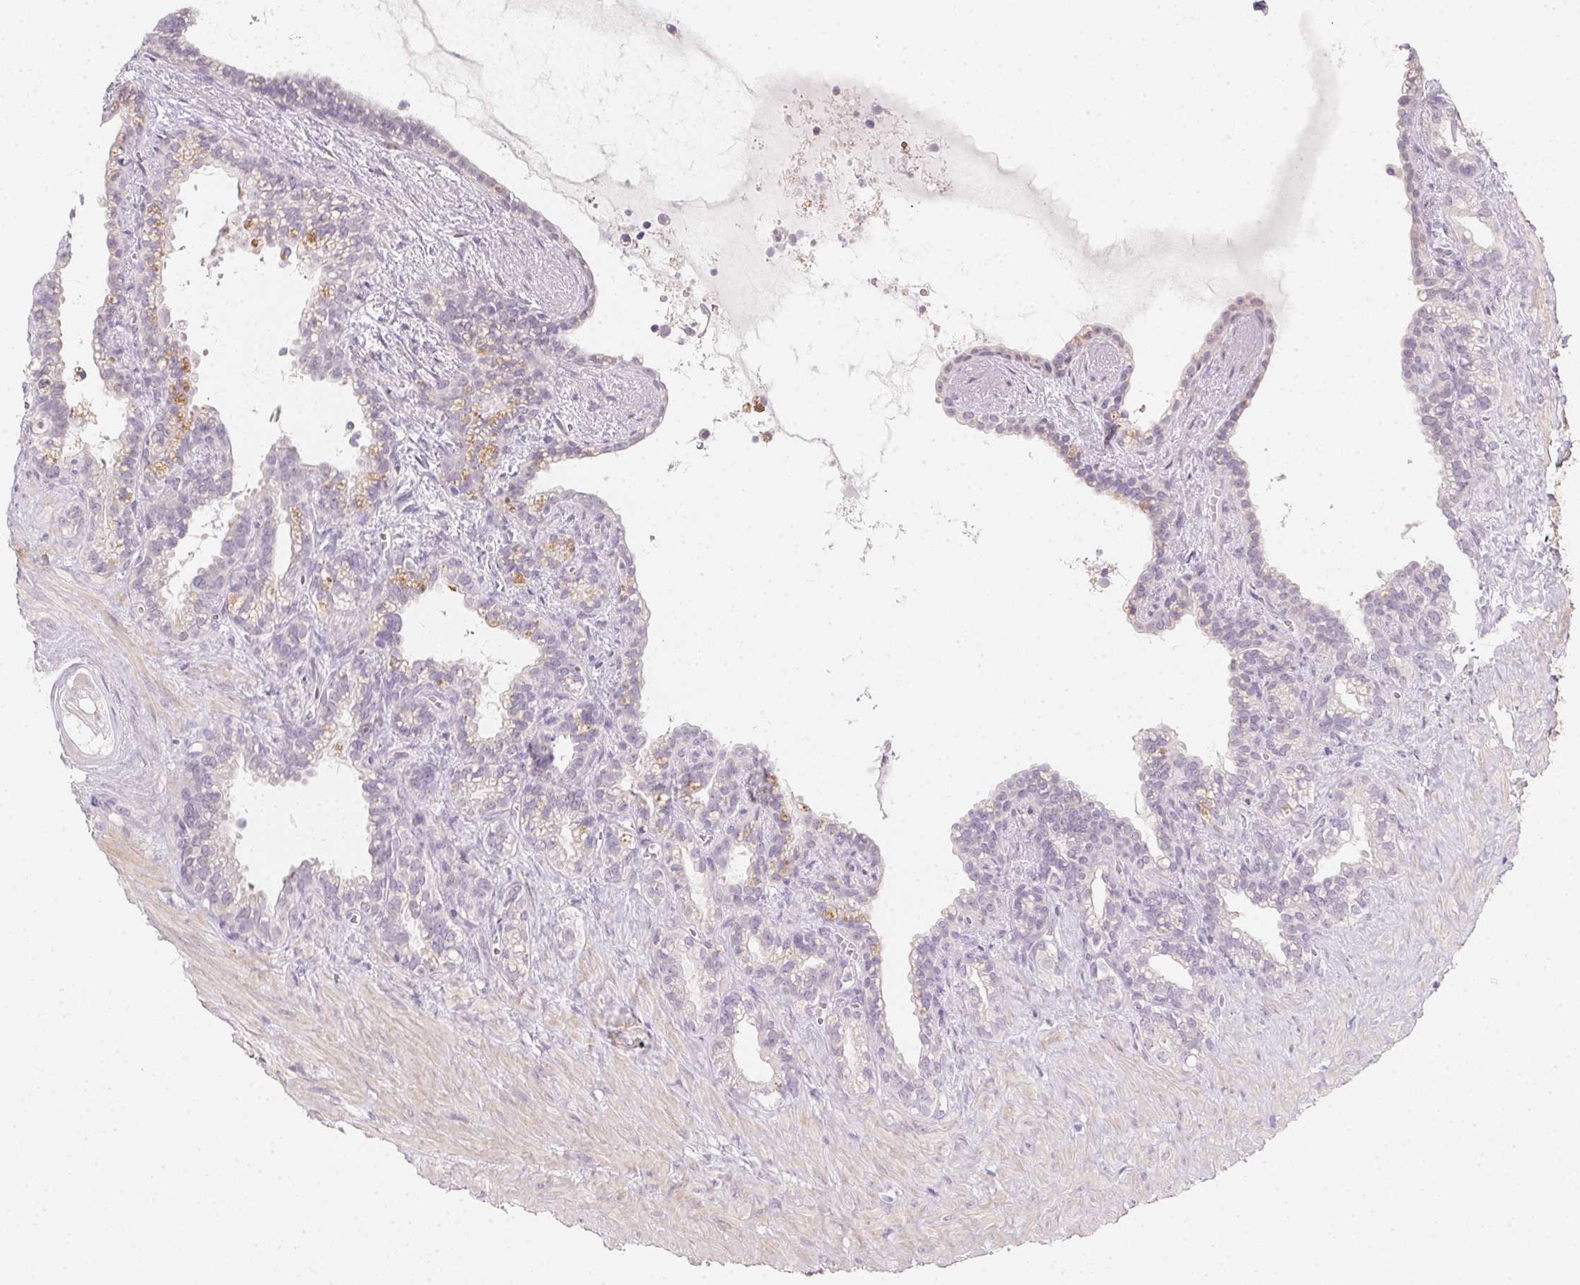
{"staining": {"intensity": "negative", "quantity": "none", "location": "none"}, "tissue": "seminal vesicle", "cell_type": "Glandular cells", "image_type": "normal", "snomed": [{"axis": "morphology", "description": "Normal tissue, NOS"}, {"axis": "topography", "description": "Seminal veicle"}], "caption": "IHC histopathology image of normal seminal vesicle: human seminal vesicle stained with DAB (3,3'-diaminobenzidine) displays no significant protein positivity in glandular cells.", "gene": "ZBBX", "patient": {"sex": "male", "age": 76}}